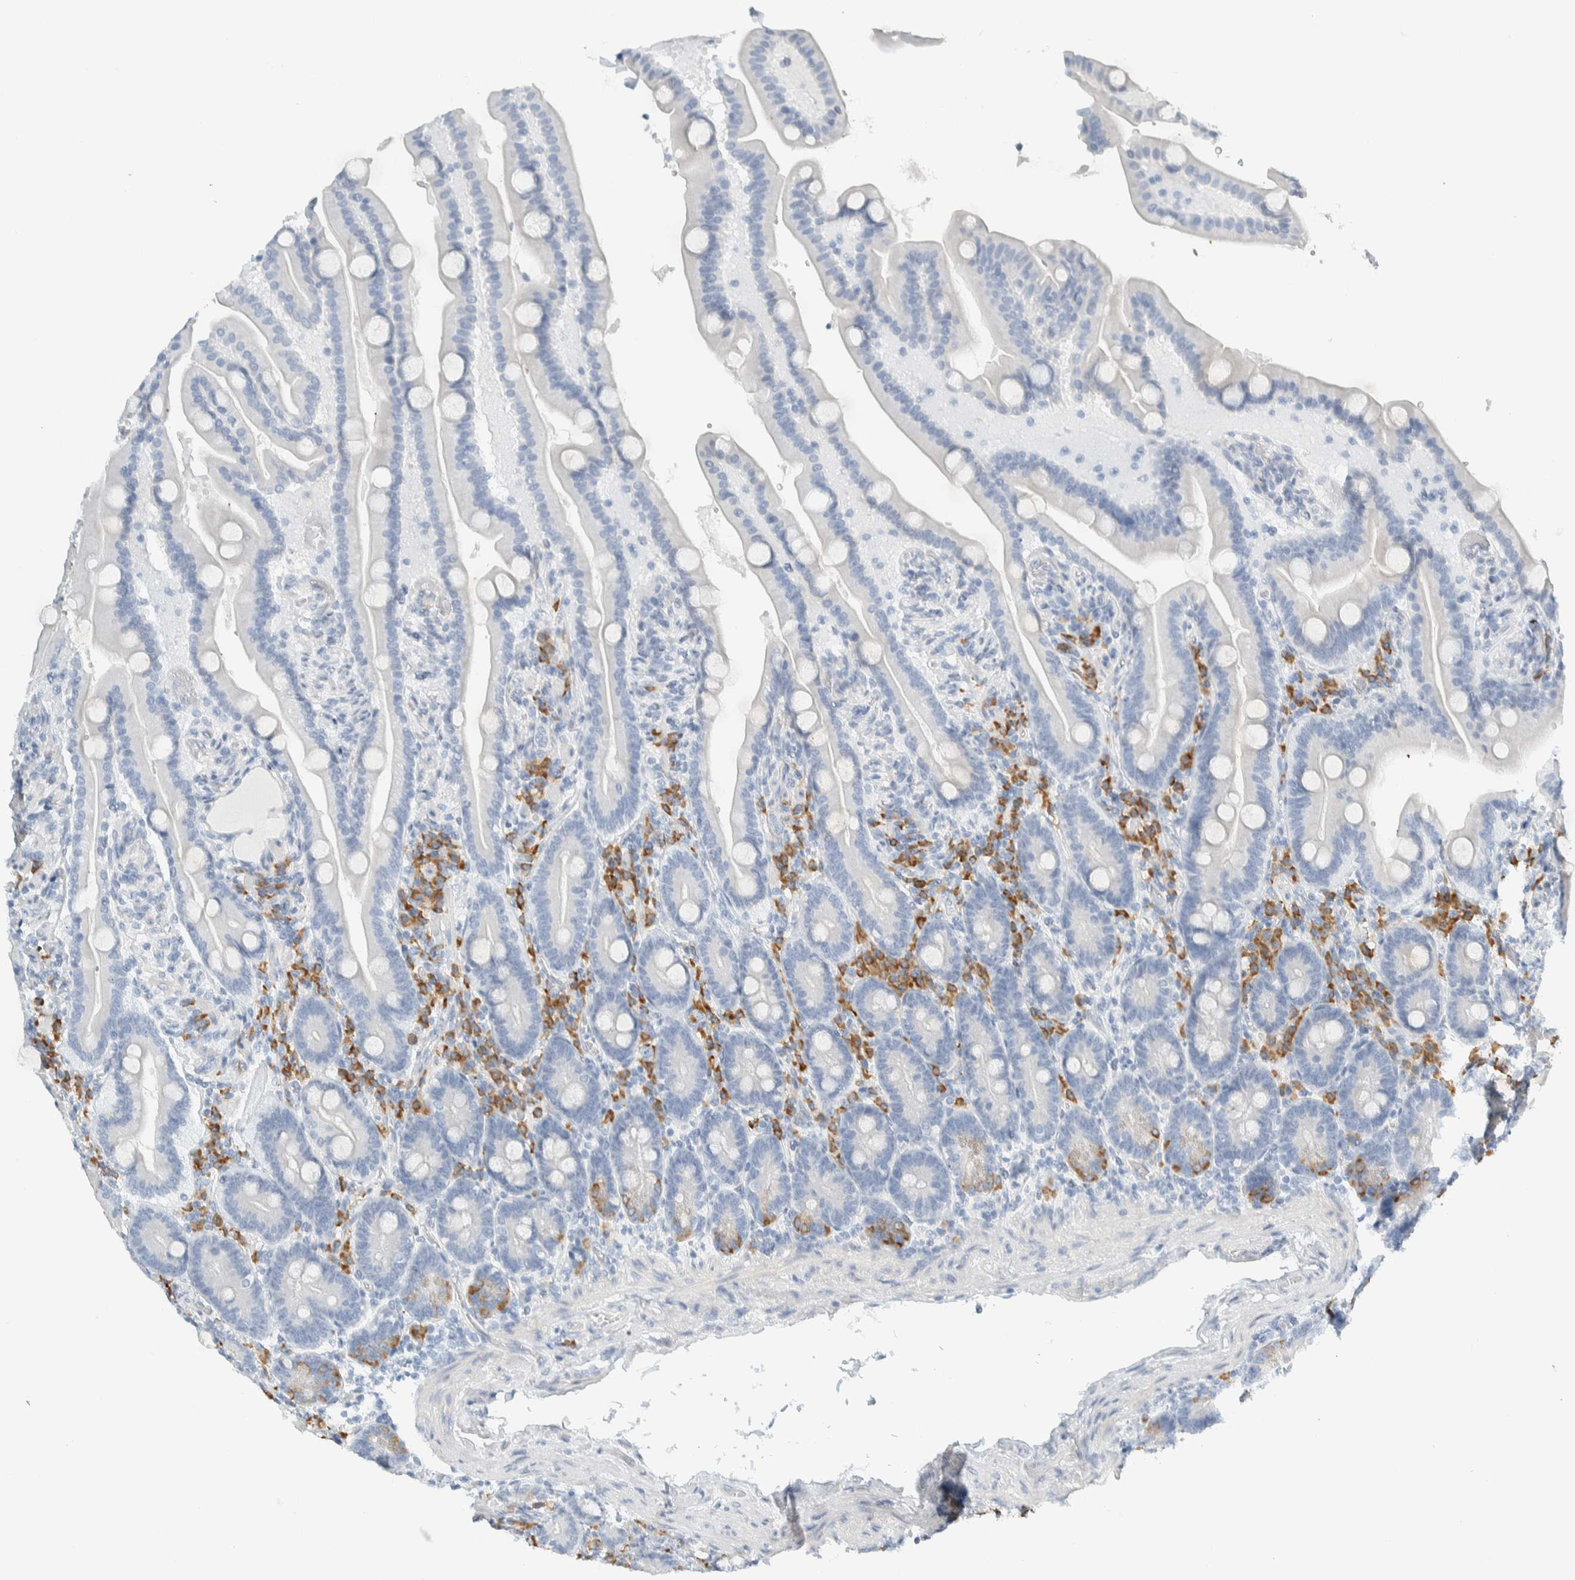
{"staining": {"intensity": "moderate", "quantity": "<25%", "location": "cytoplasmic/membranous"}, "tissue": "duodenum", "cell_type": "Glandular cells", "image_type": "normal", "snomed": [{"axis": "morphology", "description": "Normal tissue, NOS"}, {"axis": "topography", "description": "Duodenum"}], "caption": "Immunohistochemistry histopathology image of normal human duodenum stained for a protein (brown), which shows low levels of moderate cytoplasmic/membranous positivity in approximately <25% of glandular cells.", "gene": "ARHGAP27", "patient": {"sex": "male", "age": 54}}